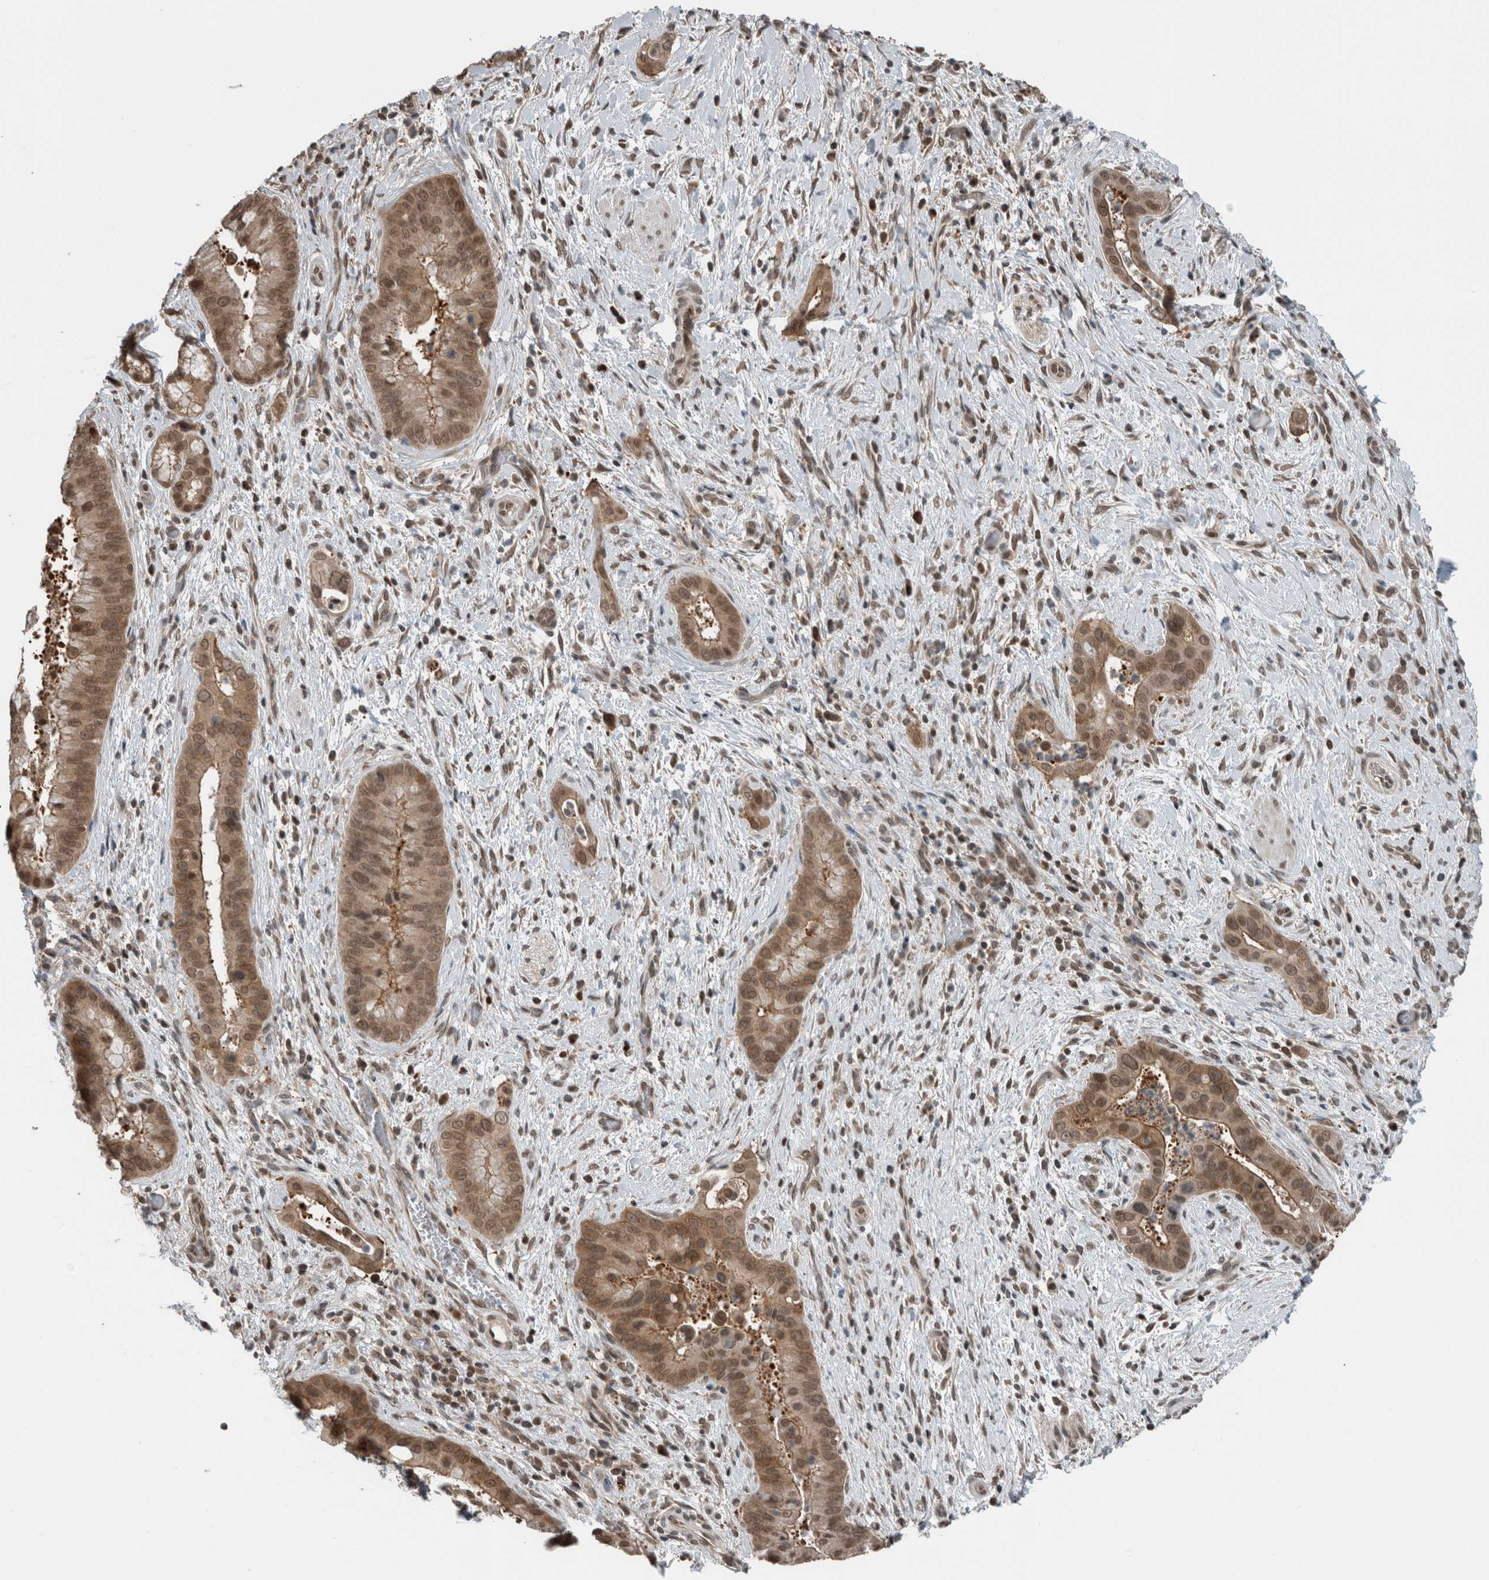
{"staining": {"intensity": "moderate", "quantity": ">75%", "location": "cytoplasmic/membranous,nuclear"}, "tissue": "liver cancer", "cell_type": "Tumor cells", "image_type": "cancer", "snomed": [{"axis": "morphology", "description": "Cholangiocarcinoma"}, {"axis": "topography", "description": "Liver"}], "caption": "Immunohistochemical staining of cholangiocarcinoma (liver) demonstrates medium levels of moderate cytoplasmic/membranous and nuclear protein staining in approximately >75% of tumor cells.", "gene": "SPAG7", "patient": {"sex": "female", "age": 54}}